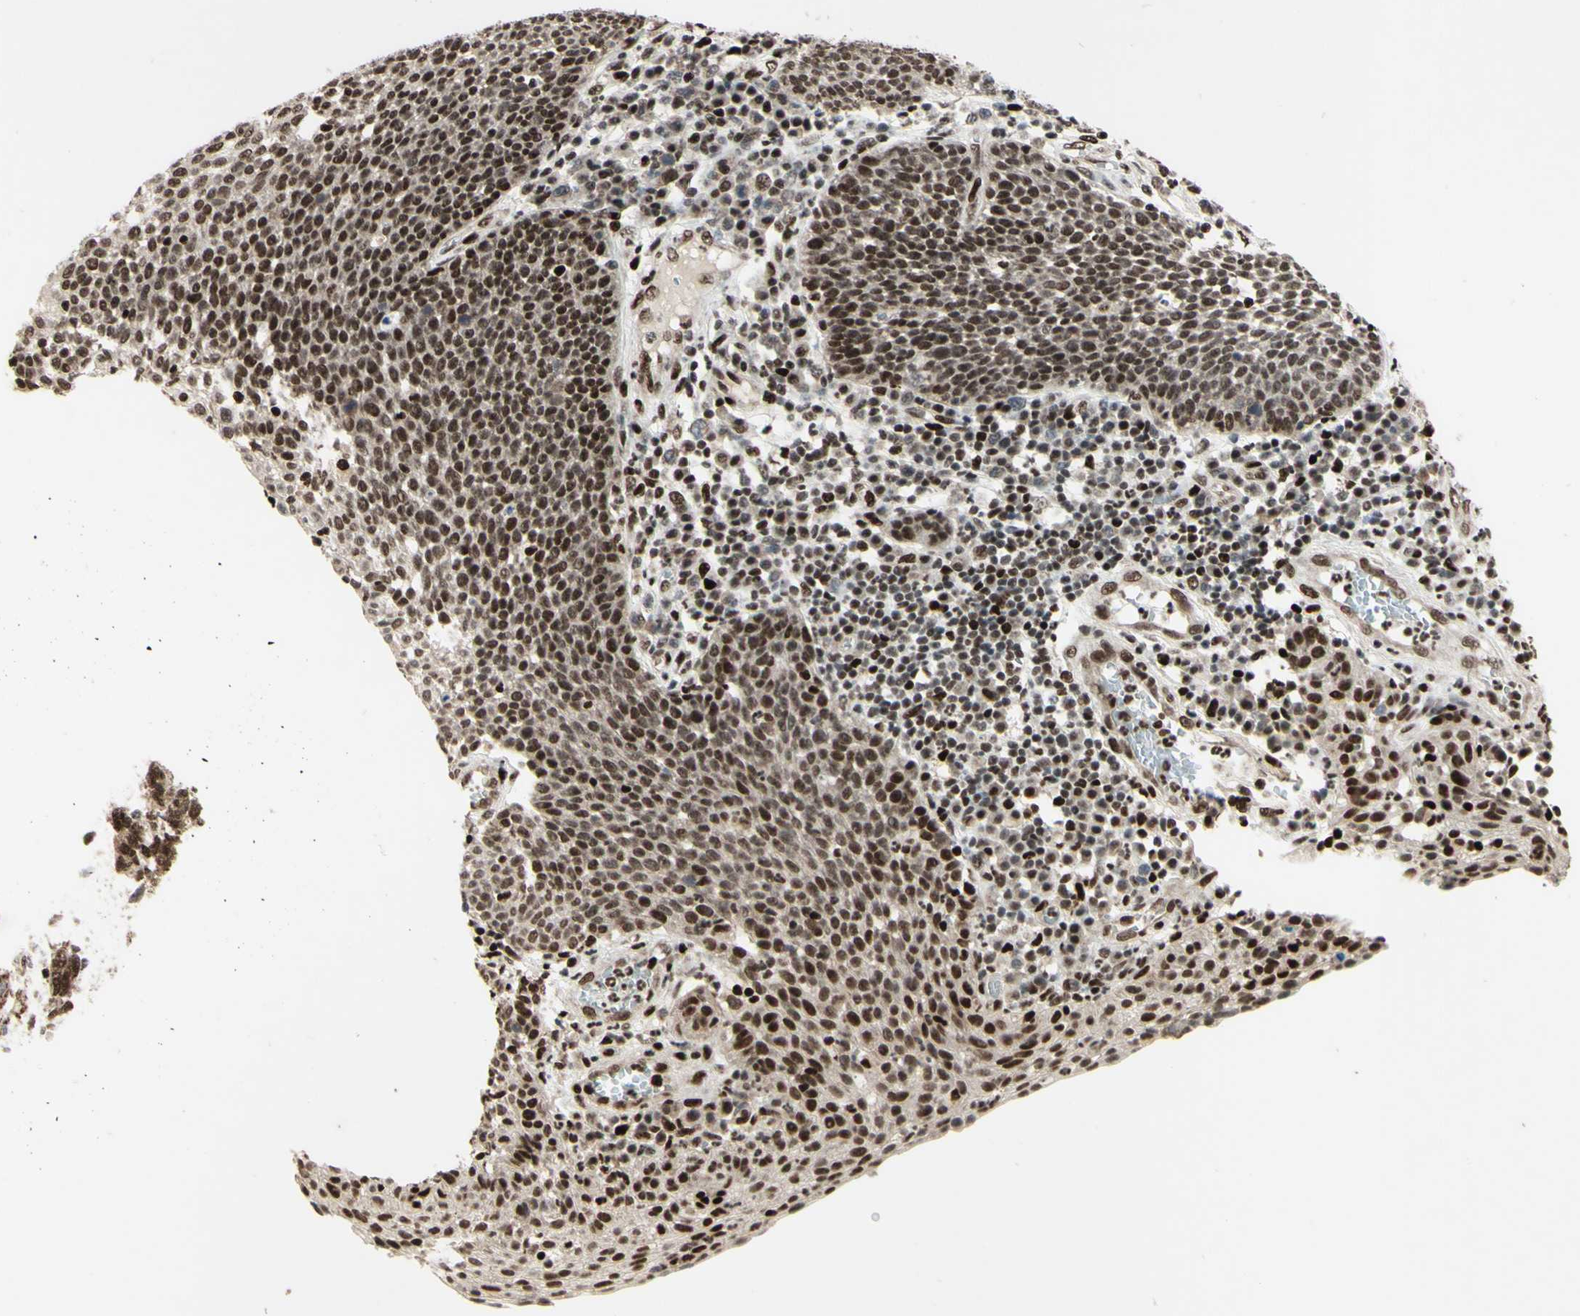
{"staining": {"intensity": "strong", "quantity": ">75%", "location": "nuclear"}, "tissue": "cervical cancer", "cell_type": "Tumor cells", "image_type": "cancer", "snomed": [{"axis": "morphology", "description": "Squamous cell carcinoma, NOS"}, {"axis": "topography", "description": "Cervix"}], "caption": "Immunohistochemical staining of cervical cancer (squamous cell carcinoma) shows high levels of strong nuclear protein staining in approximately >75% of tumor cells. Immunohistochemistry (ihc) stains the protein of interest in brown and the nuclei are stained blue.", "gene": "NR3C1", "patient": {"sex": "female", "age": 34}}